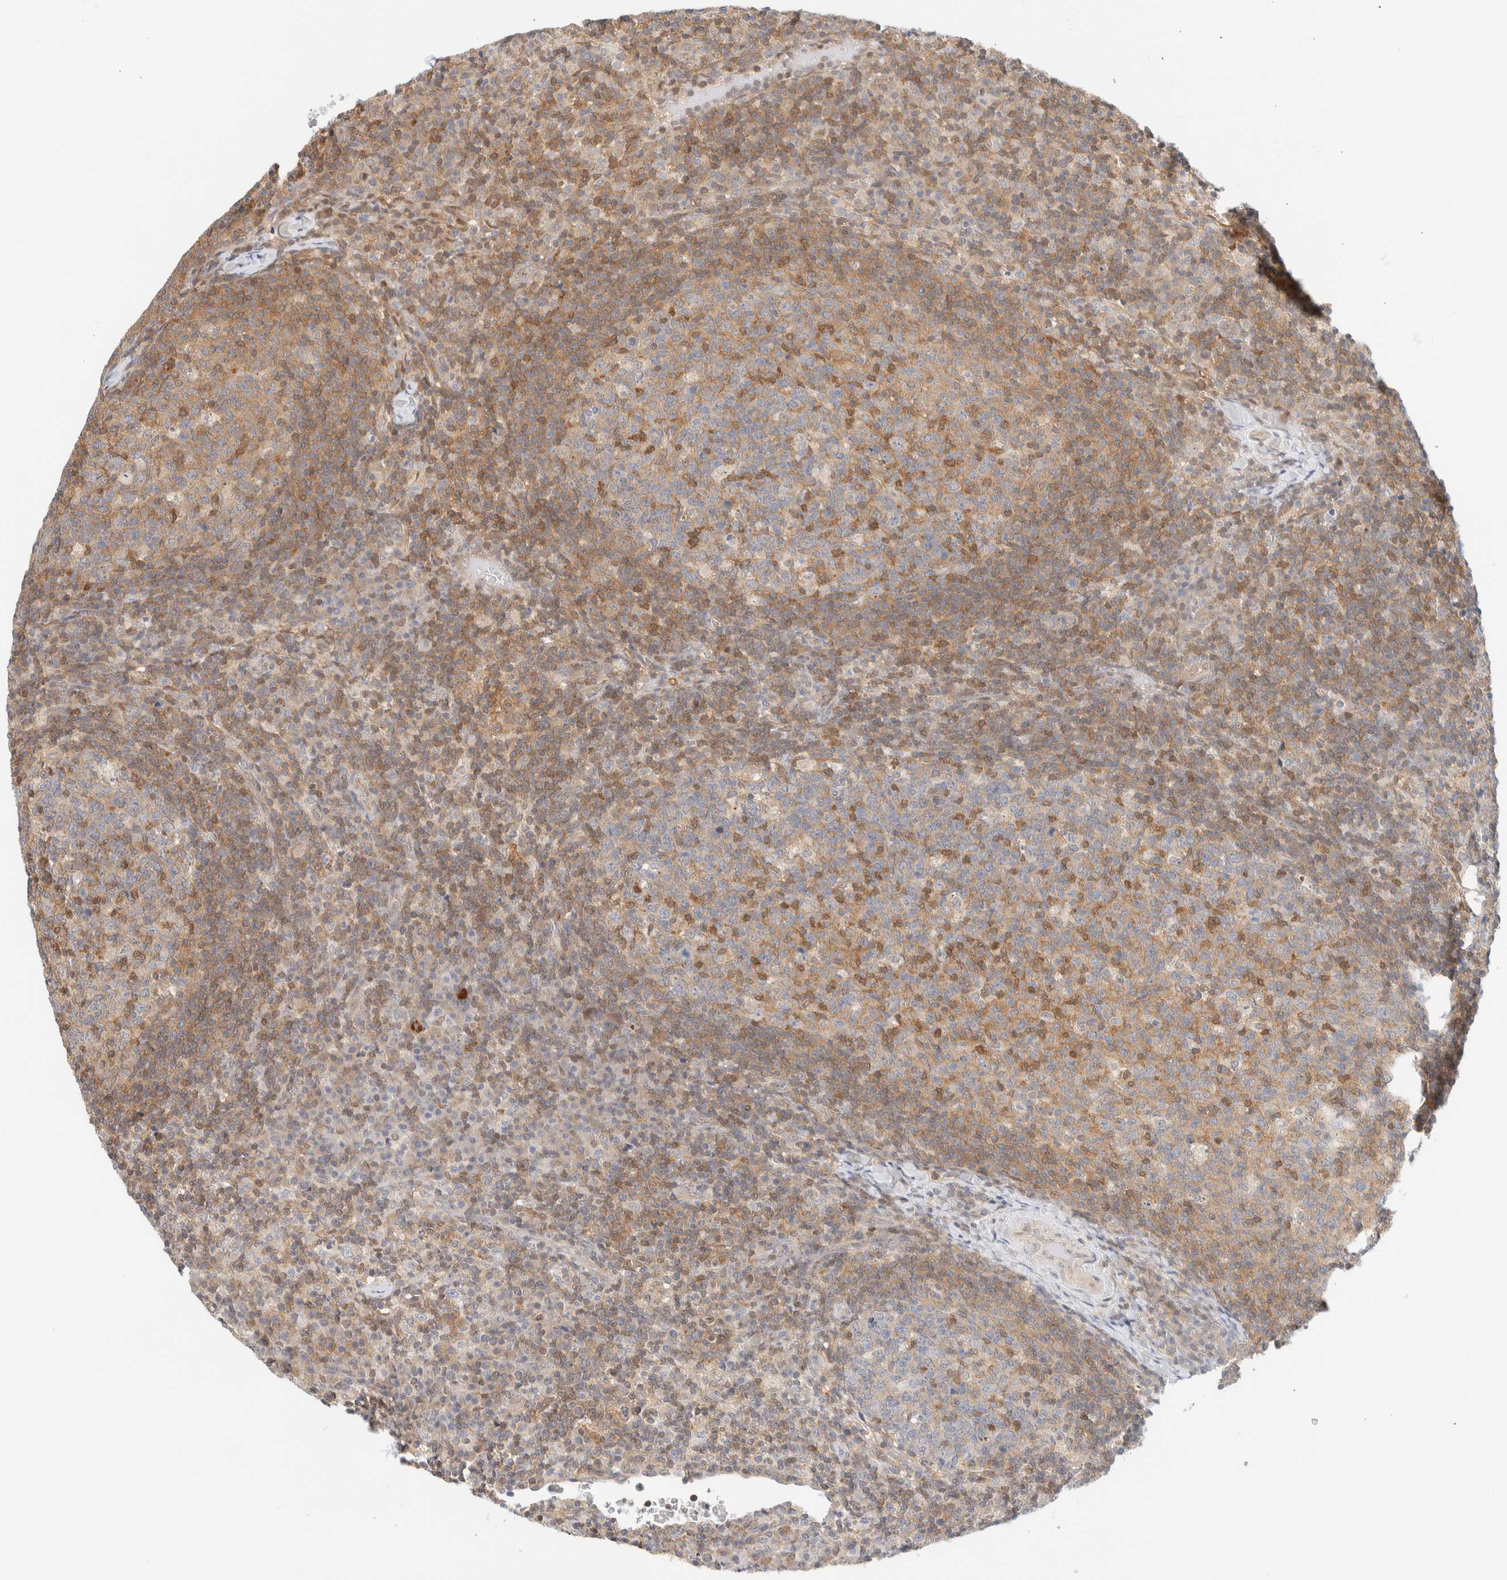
{"staining": {"intensity": "moderate", "quantity": "25%-75%", "location": "cytoplasmic/membranous"}, "tissue": "lymph node", "cell_type": "Germinal center cells", "image_type": "normal", "snomed": [{"axis": "morphology", "description": "Normal tissue, NOS"}, {"axis": "morphology", "description": "Inflammation, NOS"}, {"axis": "topography", "description": "Lymph node"}], "caption": "Brown immunohistochemical staining in normal human lymph node demonstrates moderate cytoplasmic/membranous expression in about 25%-75% of germinal center cells. (DAB = brown stain, brightfield microscopy at high magnification).", "gene": "PCYT2", "patient": {"sex": "male", "age": 55}}